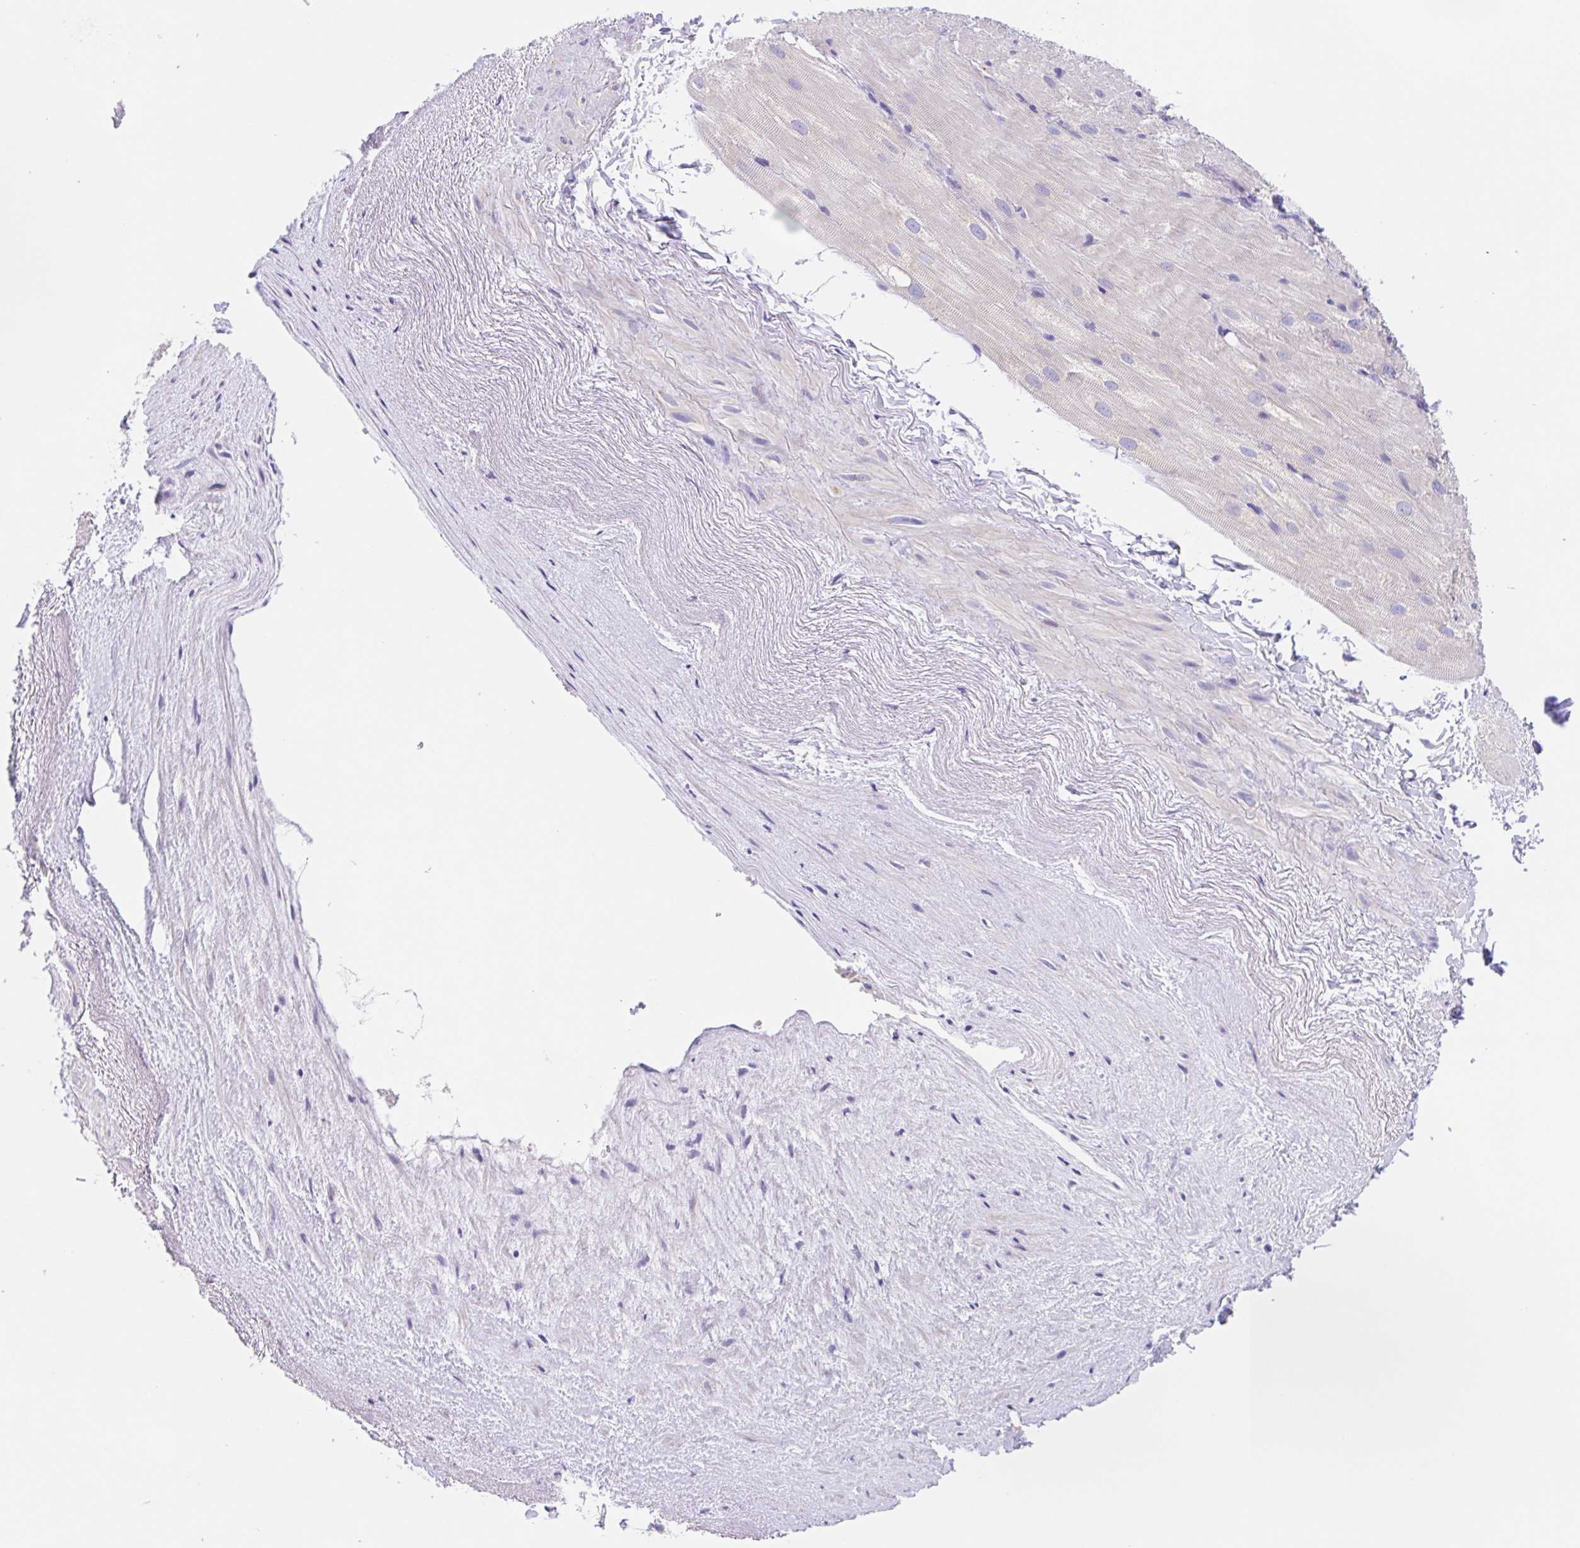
{"staining": {"intensity": "weak", "quantity": "<25%", "location": "cytoplasmic/membranous"}, "tissue": "heart muscle", "cell_type": "Cardiomyocytes", "image_type": "normal", "snomed": [{"axis": "morphology", "description": "Normal tissue, NOS"}, {"axis": "topography", "description": "Heart"}], "caption": "DAB immunohistochemical staining of unremarkable heart muscle reveals no significant expression in cardiomyocytes. (Stains: DAB (3,3'-diaminobenzidine) immunohistochemistry (IHC) with hematoxylin counter stain, Microscopy: brightfield microscopy at high magnification).", "gene": "SCG3", "patient": {"sex": "male", "age": 62}}